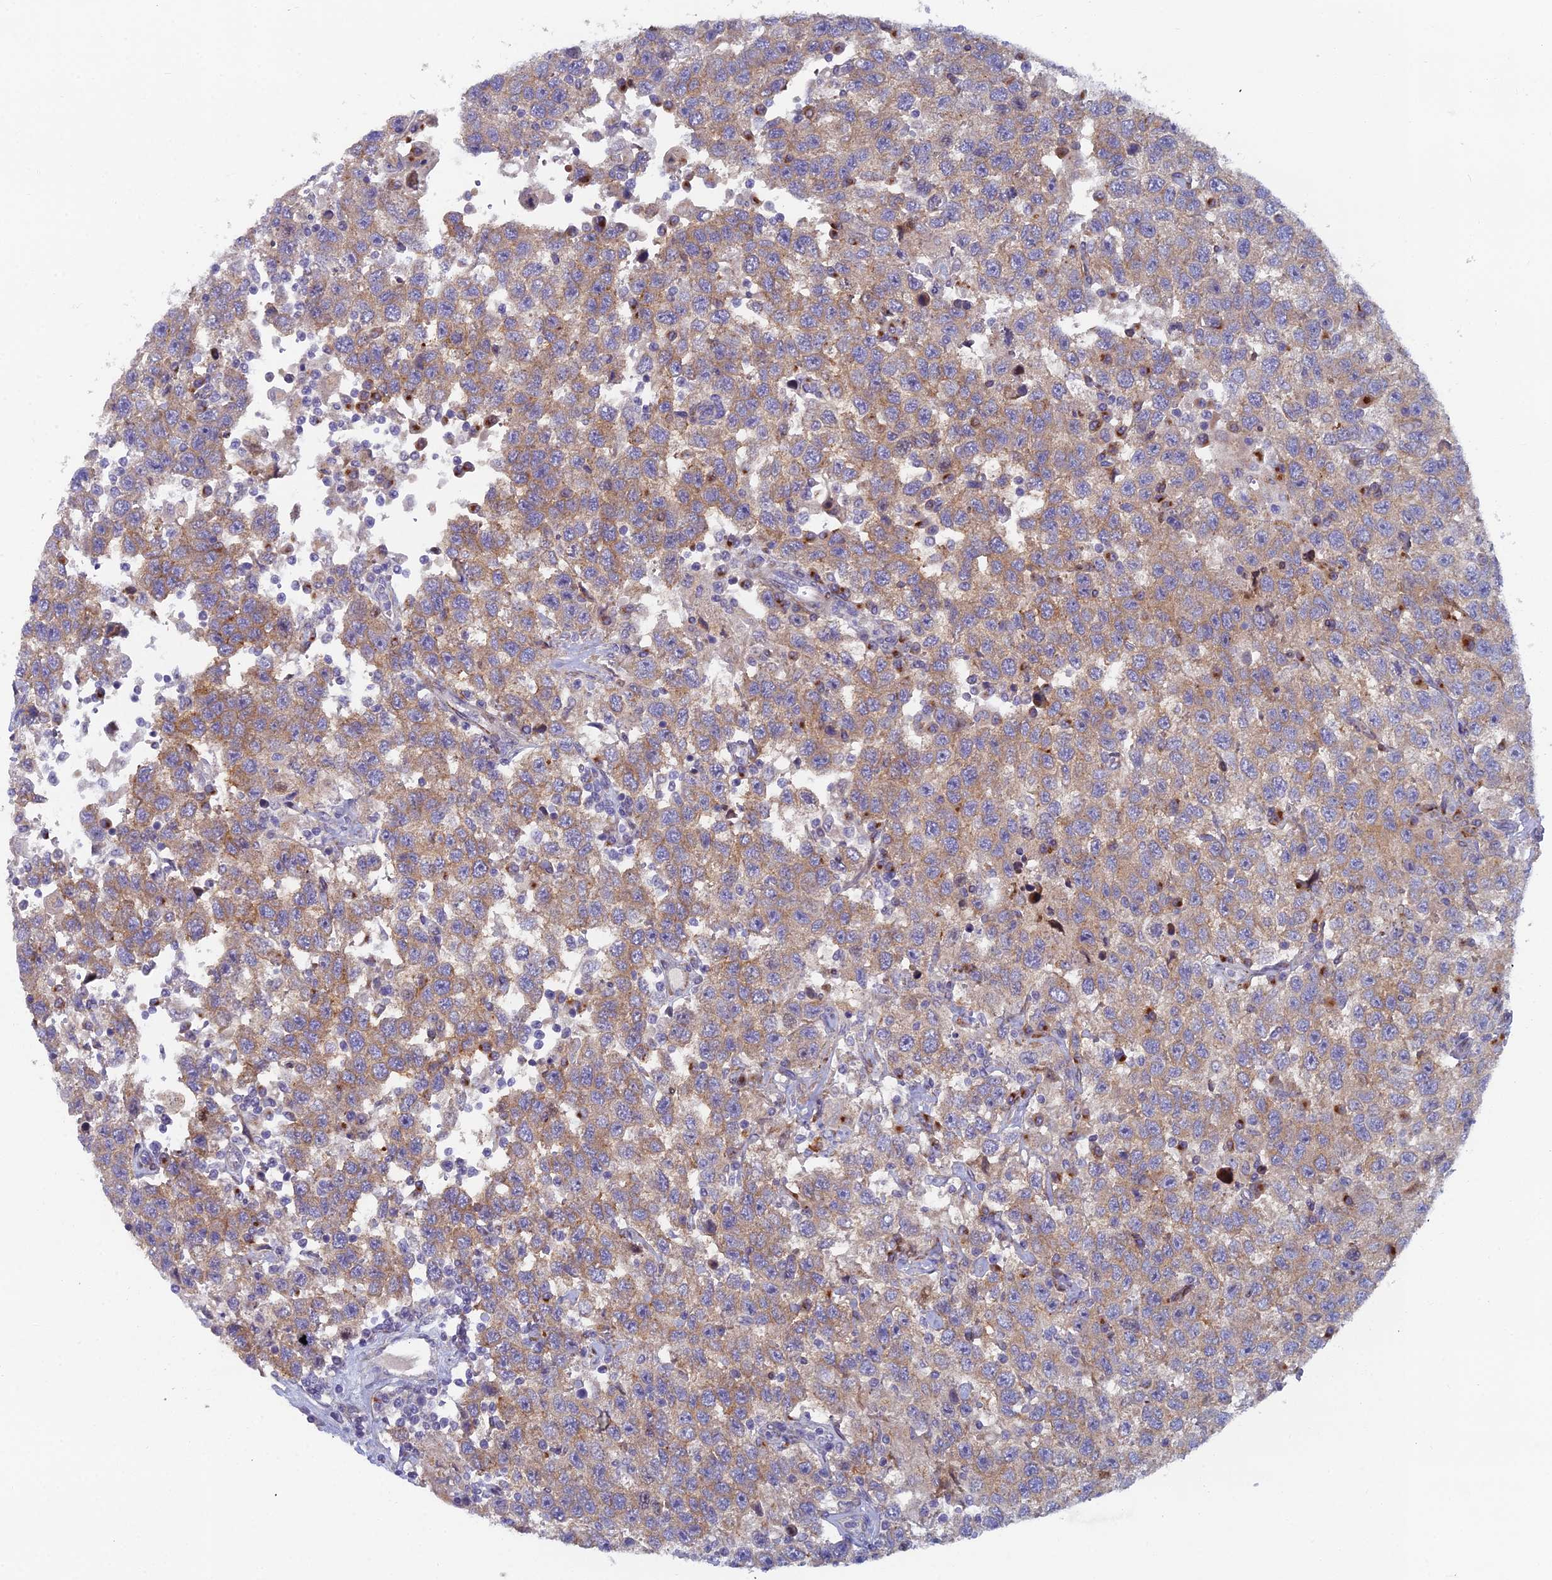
{"staining": {"intensity": "moderate", "quantity": "25%-75%", "location": "cytoplasmic/membranous"}, "tissue": "testis cancer", "cell_type": "Tumor cells", "image_type": "cancer", "snomed": [{"axis": "morphology", "description": "Seminoma, NOS"}, {"axis": "topography", "description": "Testis"}], "caption": "Brown immunohistochemical staining in testis cancer reveals moderate cytoplasmic/membranous expression in approximately 25%-75% of tumor cells. Nuclei are stained in blue.", "gene": "B9D2", "patient": {"sex": "male", "age": 41}}